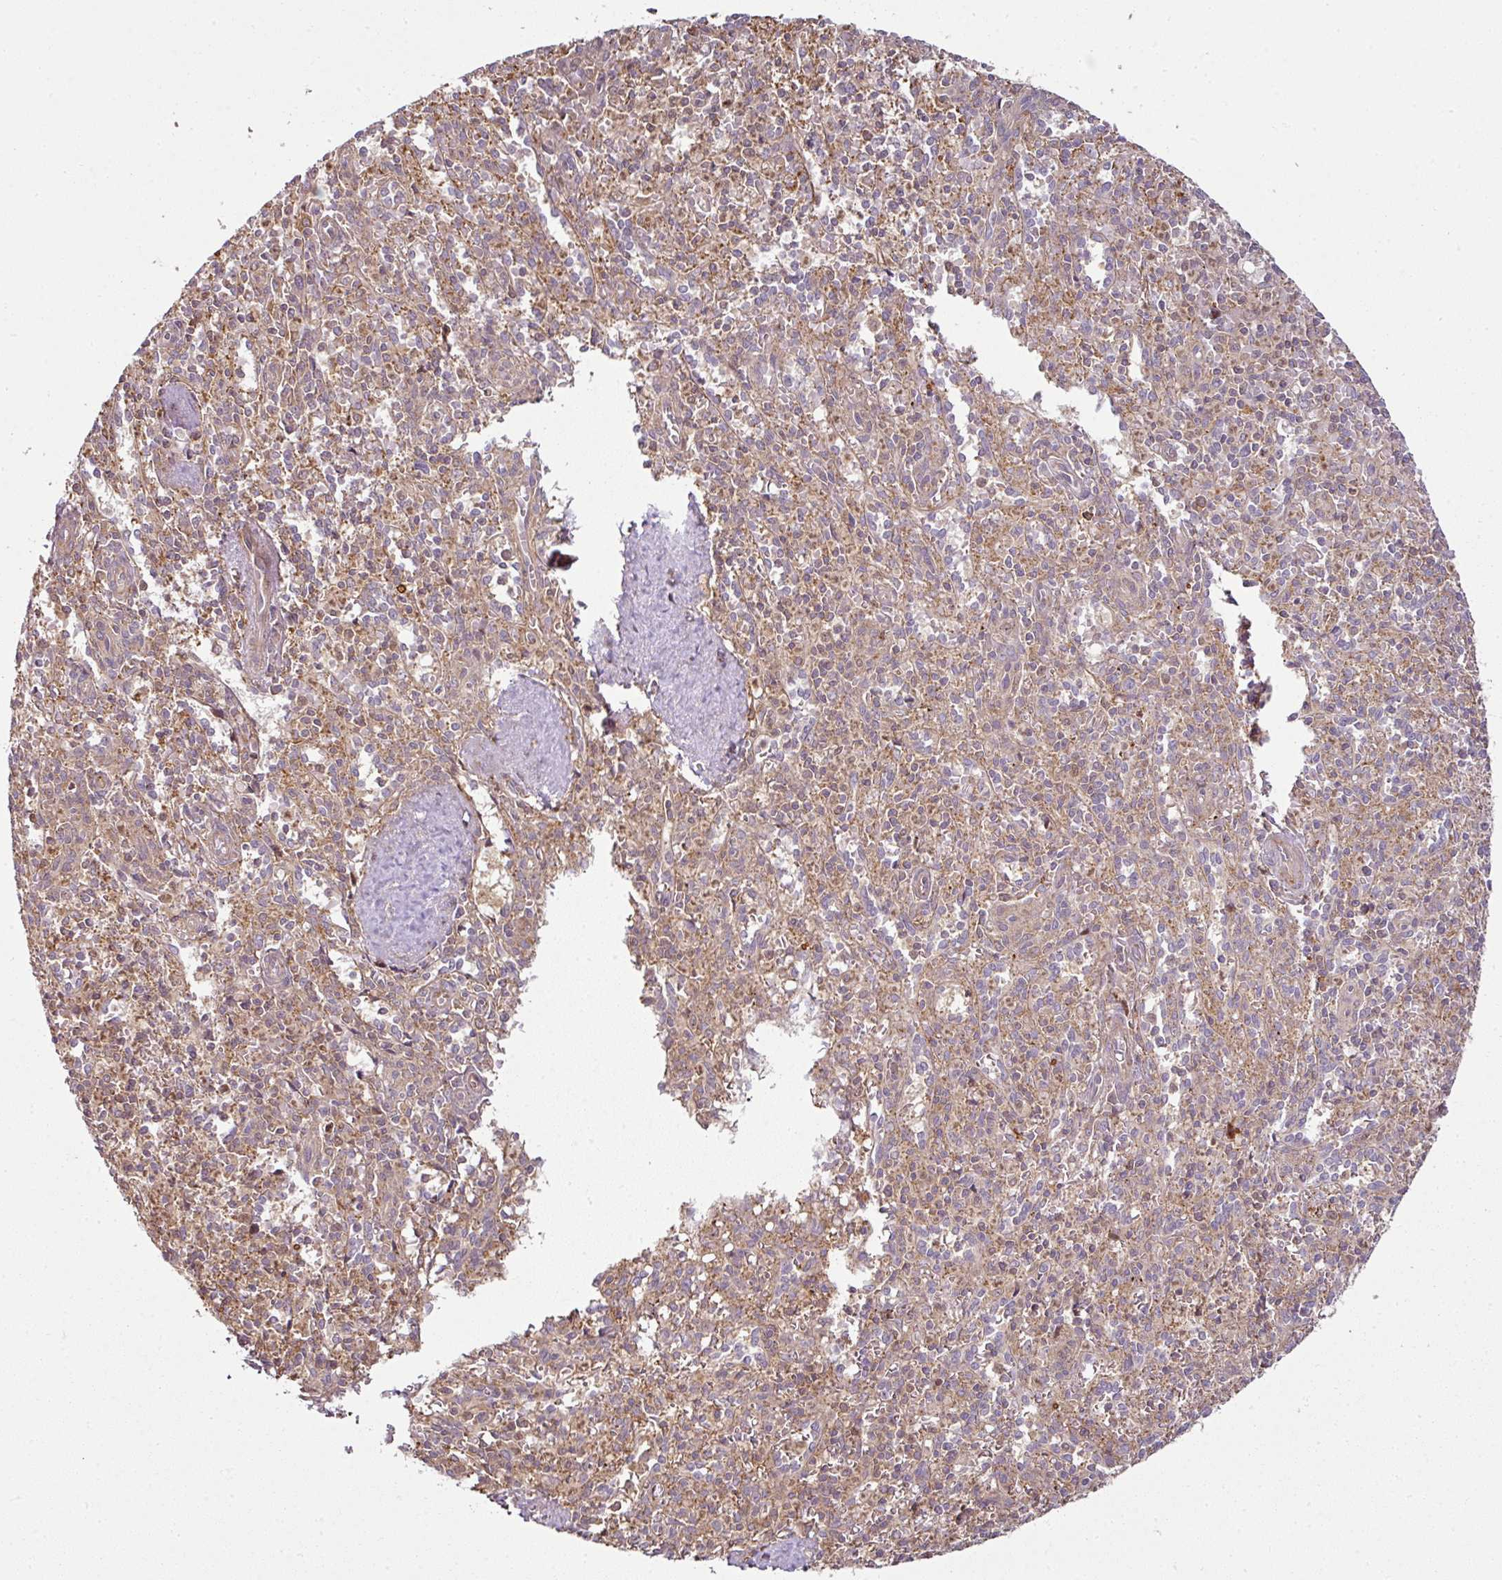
{"staining": {"intensity": "moderate", "quantity": "25%-75%", "location": "cytoplasmic/membranous"}, "tissue": "spleen", "cell_type": "Cells in red pulp", "image_type": "normal", "snomed": [{"axis": "morphology", "description": "Normal tissue, NOS"}, {"axis": "topography", "description": "Spleen"}], "caption": "Immunohistochemistry (IHC) histopathology image of unremarkable human spleen stained for a protein (brown), which shows medium levels of moderate cytoplasmic/membranous positivity in about 25%-75% of cells in red pulp.", "gene": "ATAT1", "patient": {"sex": "female", "age": 70}}